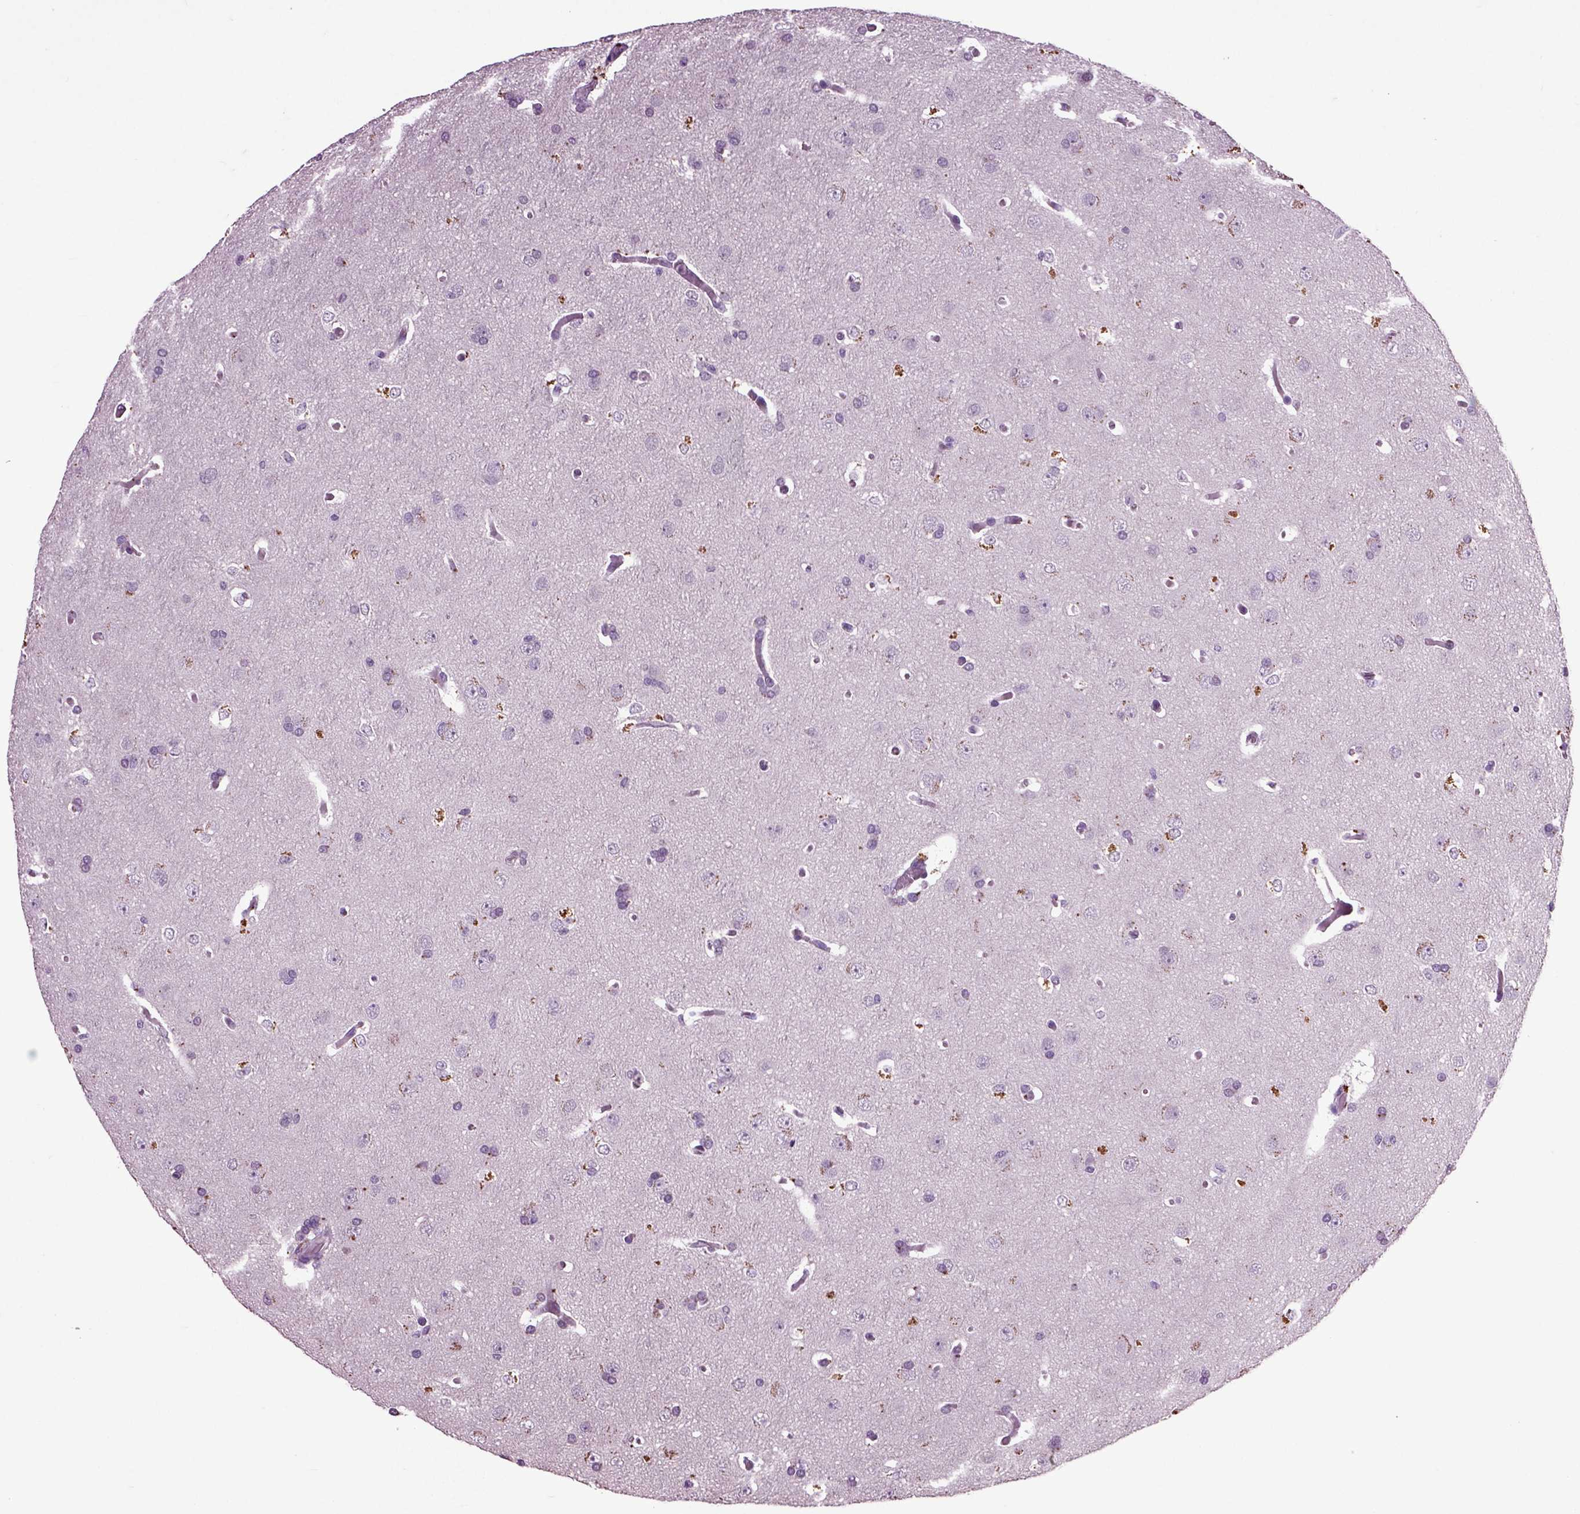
{"staining": {"intensity": "negative", "quantity": "none", "location": "none"}, "tissue": "glioma", "cell_type": "Tumor cells", "image_type": "cancer", "snomed": [{"axis": "morphology", "description": "Glioma, malignant, Low grade"}, {"axis": "topography", "description": "Brain"}], "caption": "The IHC histopathology image has no significant positivity in tumor cells of glioma tissue.", "gene": "CRHR1", "patient": {"sex": "female", "age": 32}}